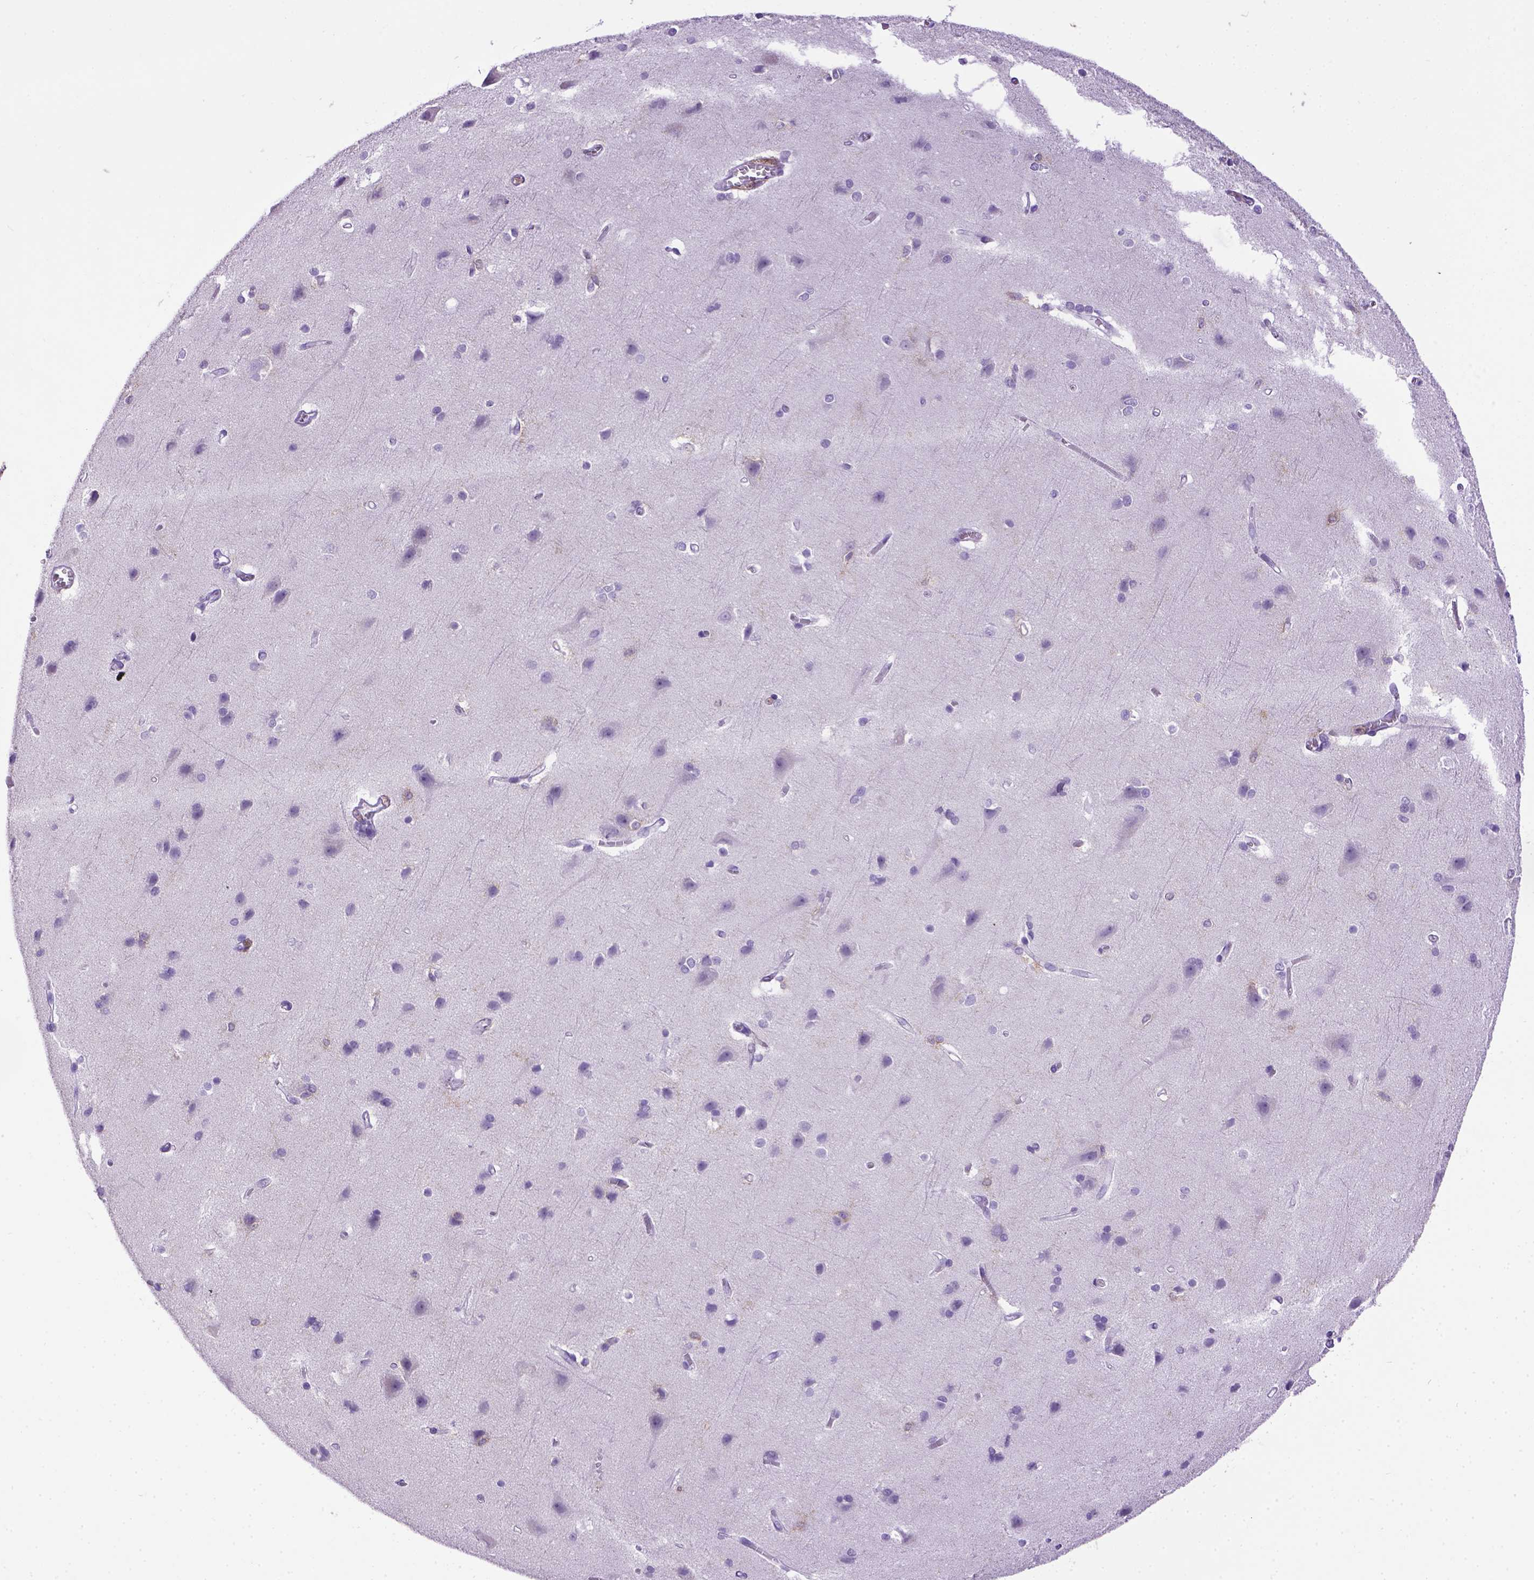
{"staining": {"intensity": "negative", "quantity": "none", "location": "none"}, "tissue": "cerebral cortex", "cell_type": "Endothelial cells", "image_type": "normal", "snomed": [{"axis": "morphology", "description": "Normal tissue, NOS"}, {"axis": "topography", "description": "Cerebral cortex"}], "caption": "This is an immunohistochemistry (IHC) image of benign human cerebral cortex. There is no positivity in endothelial cells.", "gene": "ITGAX", "patient": {"sex": "male", "age": 37}}